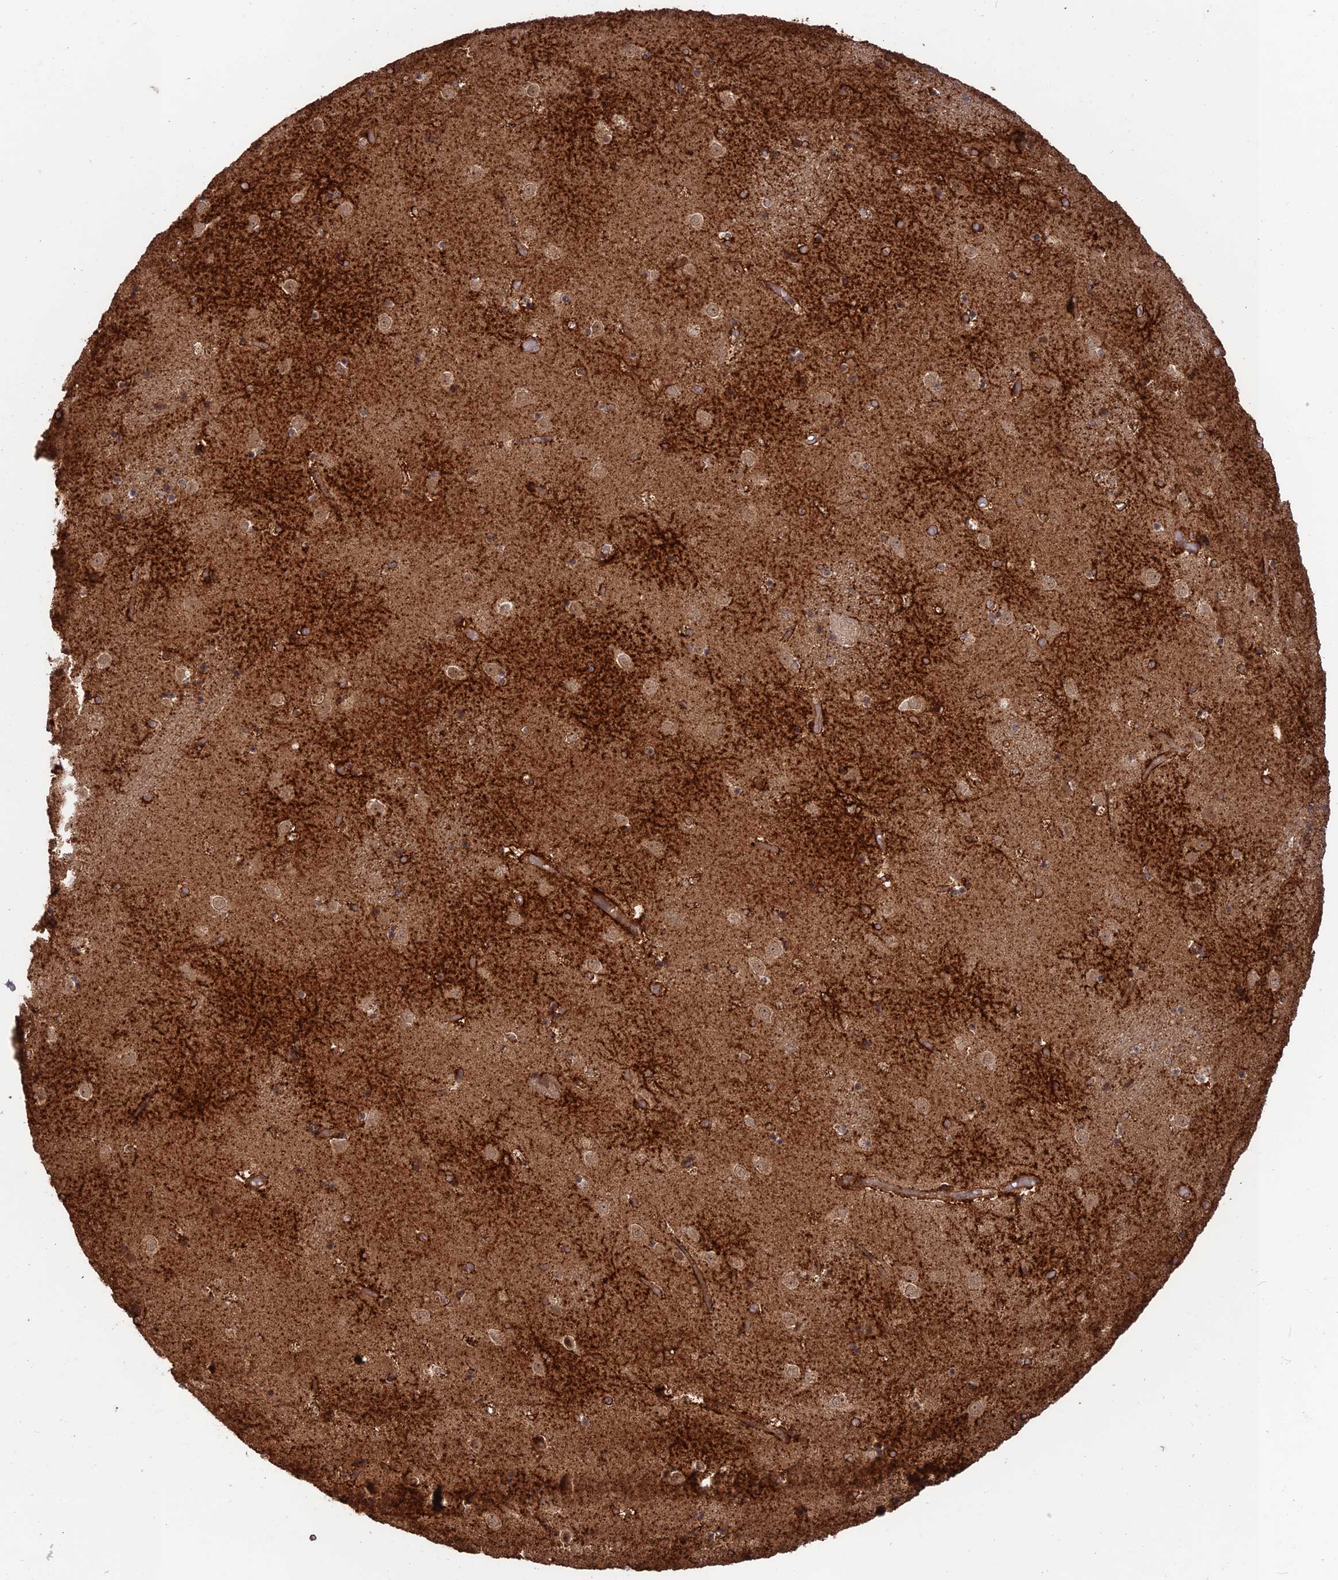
{"staining": {"intensity": "weak", "quantity": "<25%", "location": "cytoplasmic/membranous"}, "tissue": "caudate", "cell_type": "Glial cells", "image_type": "normal", "snomed": [{"axis": "morphology", "description": "Normal tissue, NOS"}, {"axis": "topography", "description": "Lateral ventricle wall"}], "caption": "A histopathology image of caudate stained for a protein displays no brown staining in glial cells.", "gene": "CCDC174", "patient": {"sex": "female", "age": 52}}